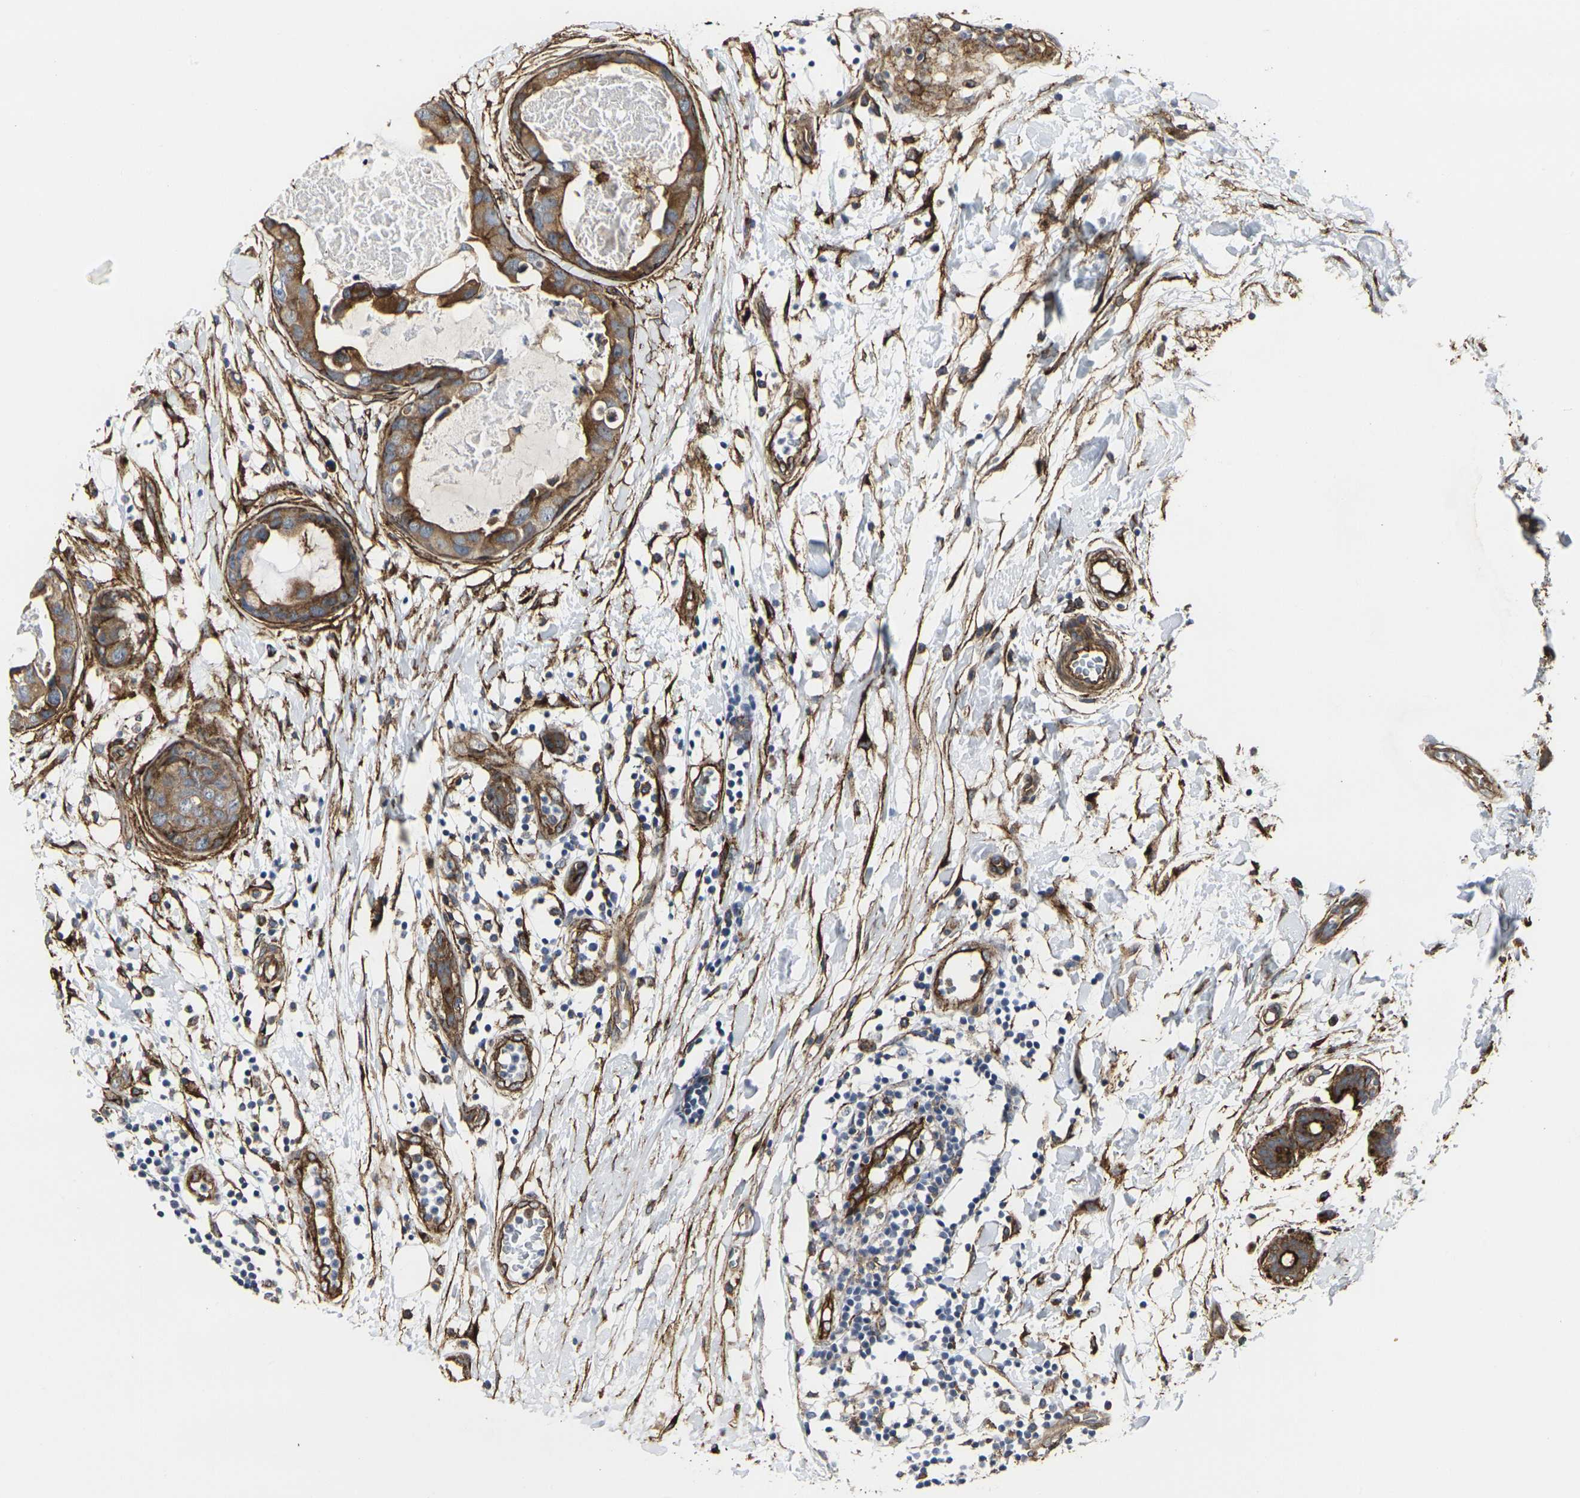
{"staining": {"intensity": "moderate", "quantity": ">75%", "location": "cytoplasmic/membranous"}, "tissue": "breast cancer", "cell_type": "Tumor cells", "image_type": "cancer", "snomed": [{"axis": "morphology", "description": "Duct carcinoma"}, {"axis": "topography", "description": "Breast"}], "caption": "Human breast invasive ductal carcinoma stained for a protein (brown) exhibits moderate cytoplasmic/membranous positive staining in about >75% of tumor cells.", "gene": "MYOF", "patient": {"sex": "female", "age": 40}}